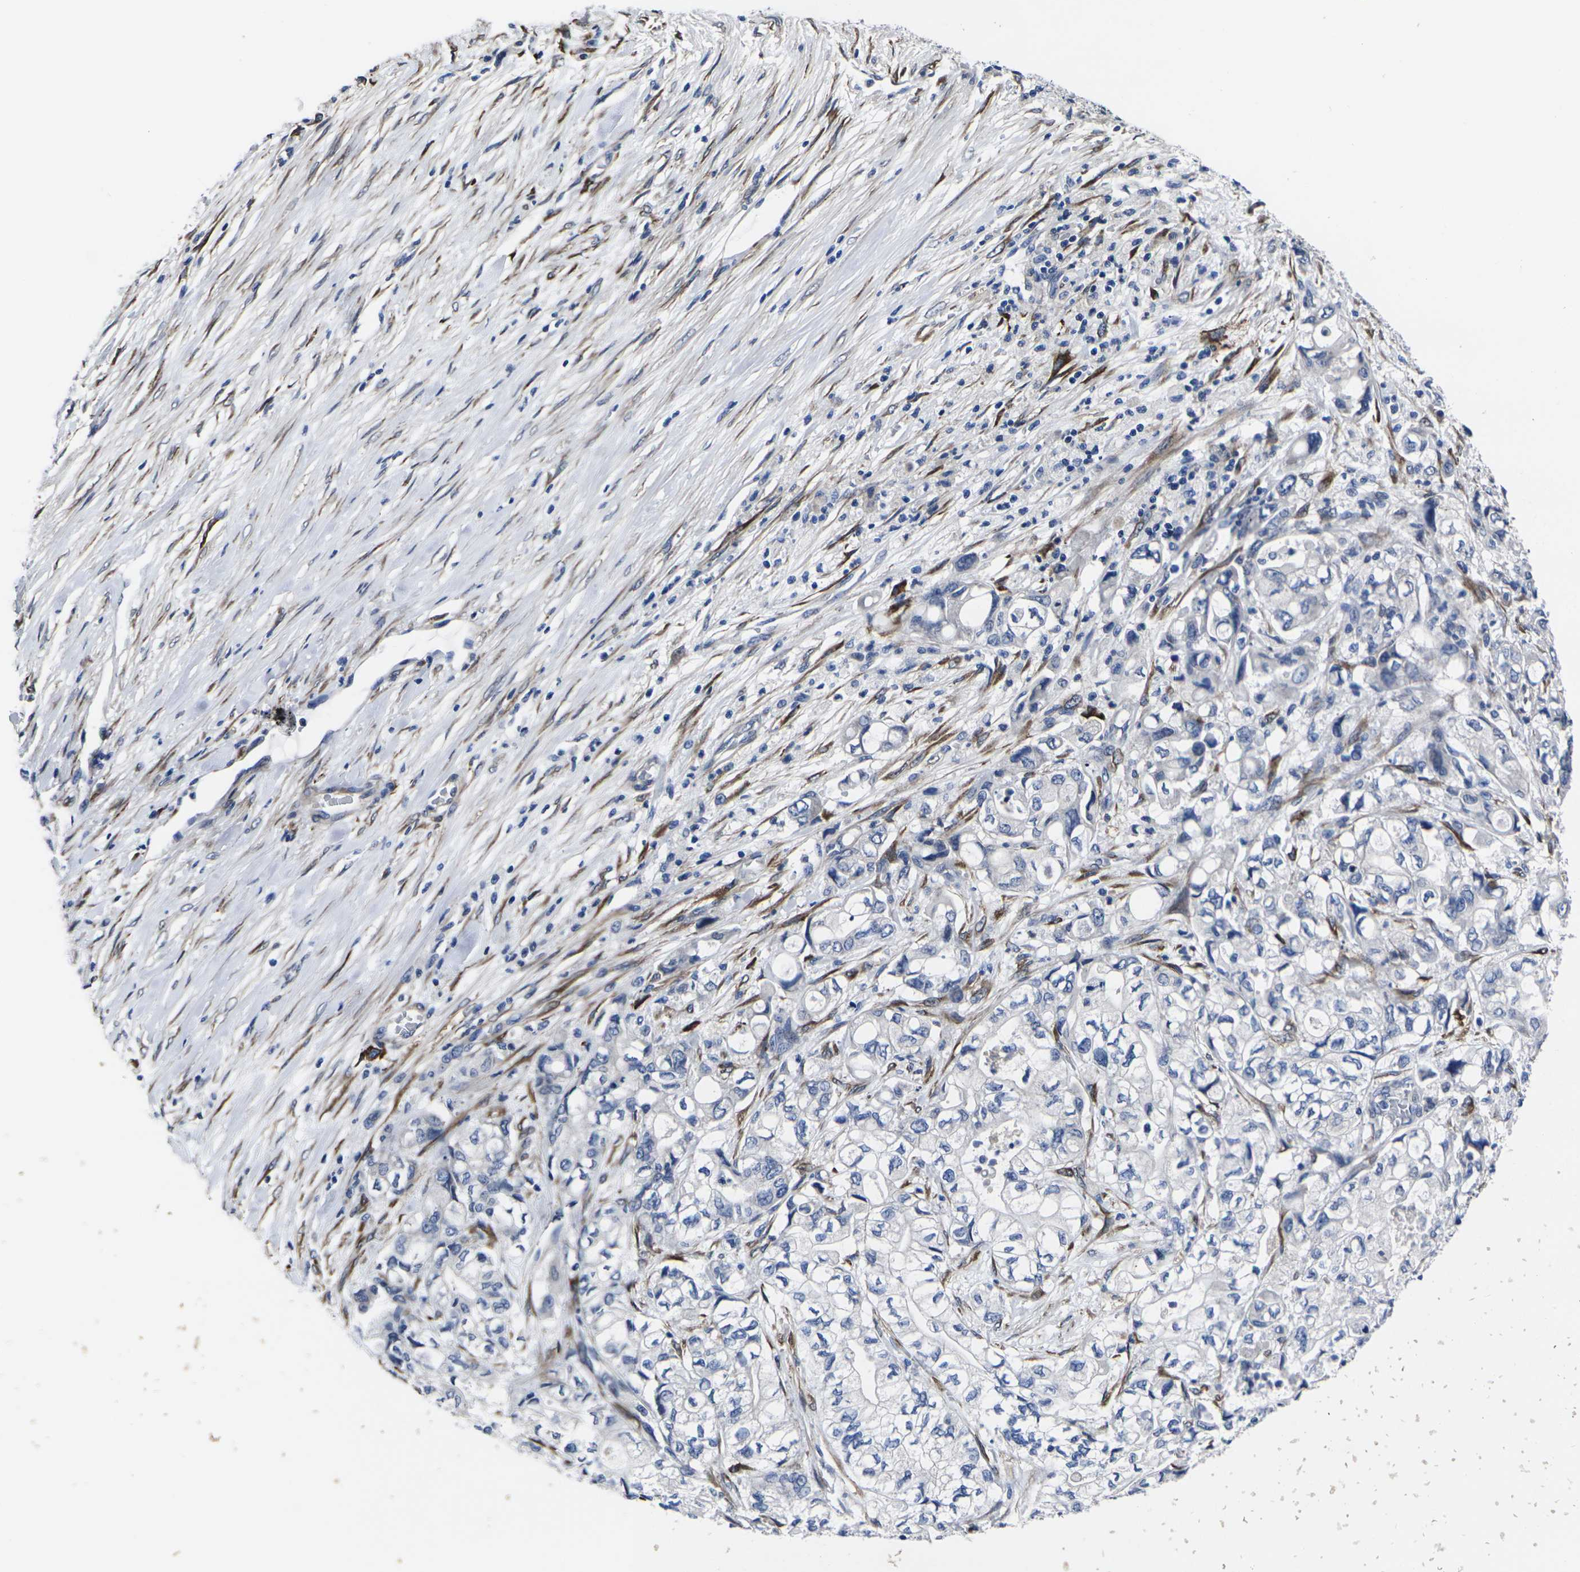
{"staining": {"intensity": "negative", "quantity": "none", "location": "none"}, "tissue": "pancreatic cancer", "cell_type": "Tumor cells", "image_type": "cancer", "snomed": [{"axis": "morphology", "description": "Adenocarcinoma, NOS"}, {"axis": "topography", "description": "Pancreas"}], "caption": "There is no significant positivity in tumor cells of pancreatic cancer (adenocarcinoma).", "gene": "CYP2C8", "patient": {"sex": "male", "age": 79}}